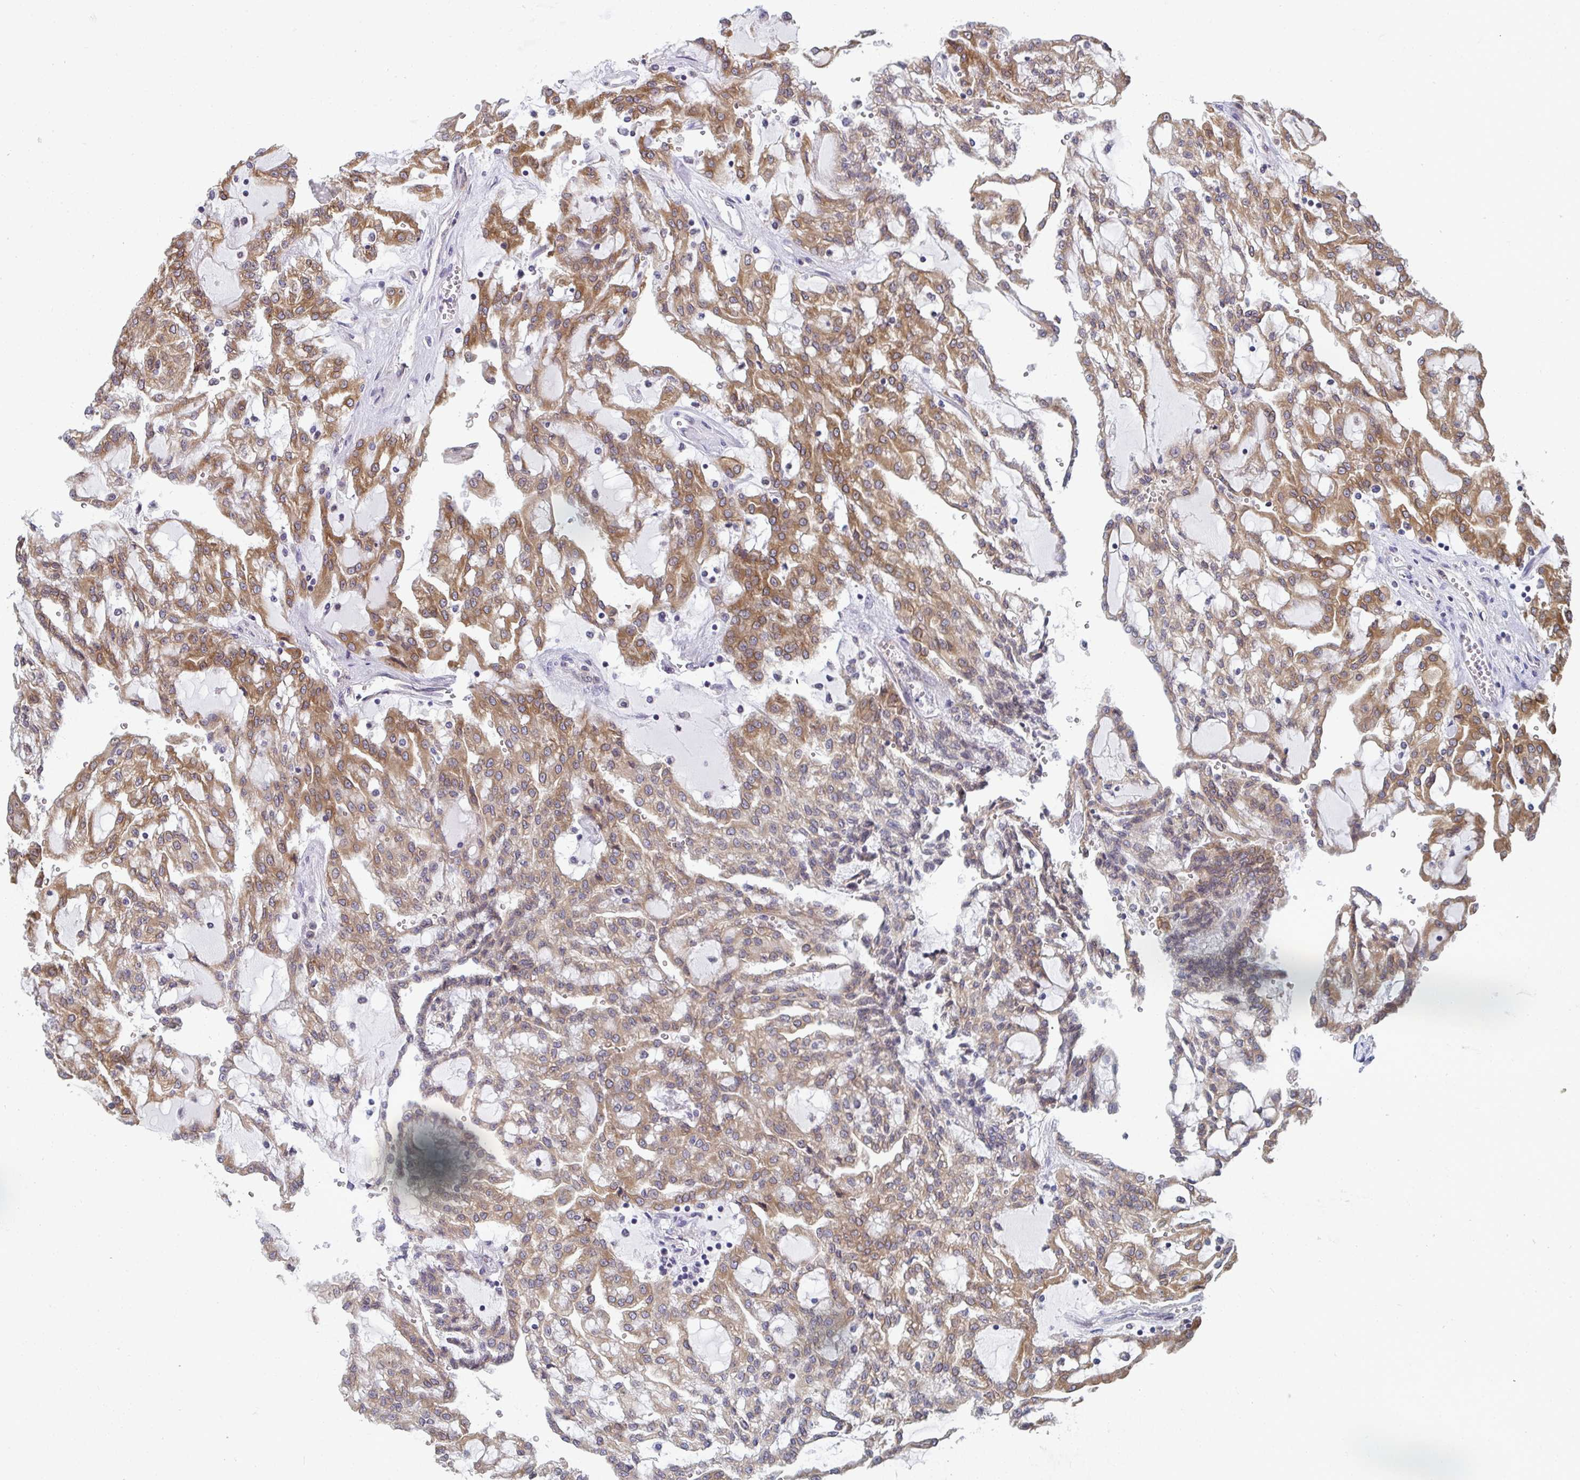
{"staining": {"intensity": "moderate", "quantity": ">75%", "location": "cytoplasmic/membranous"}, "tissue": "renal cancer", "cell_type": "Tumor cells", "image_type": "cancer", "snomed": [{"axis": "morphology", "description": "Adenocarcinoma, NOS"}, {"axis": "topography", "description": "Kidney"}], "caption": "Immunohistochemical staining of renal cancer (adenocarcinoma) shows moderate cytoplasmic/membranous protein expression in approximately >75% of tumor cells. Nuclei are stained in blue.", "gene": "LYSMD4", "patient": {"sex": "male", "age": 63}}